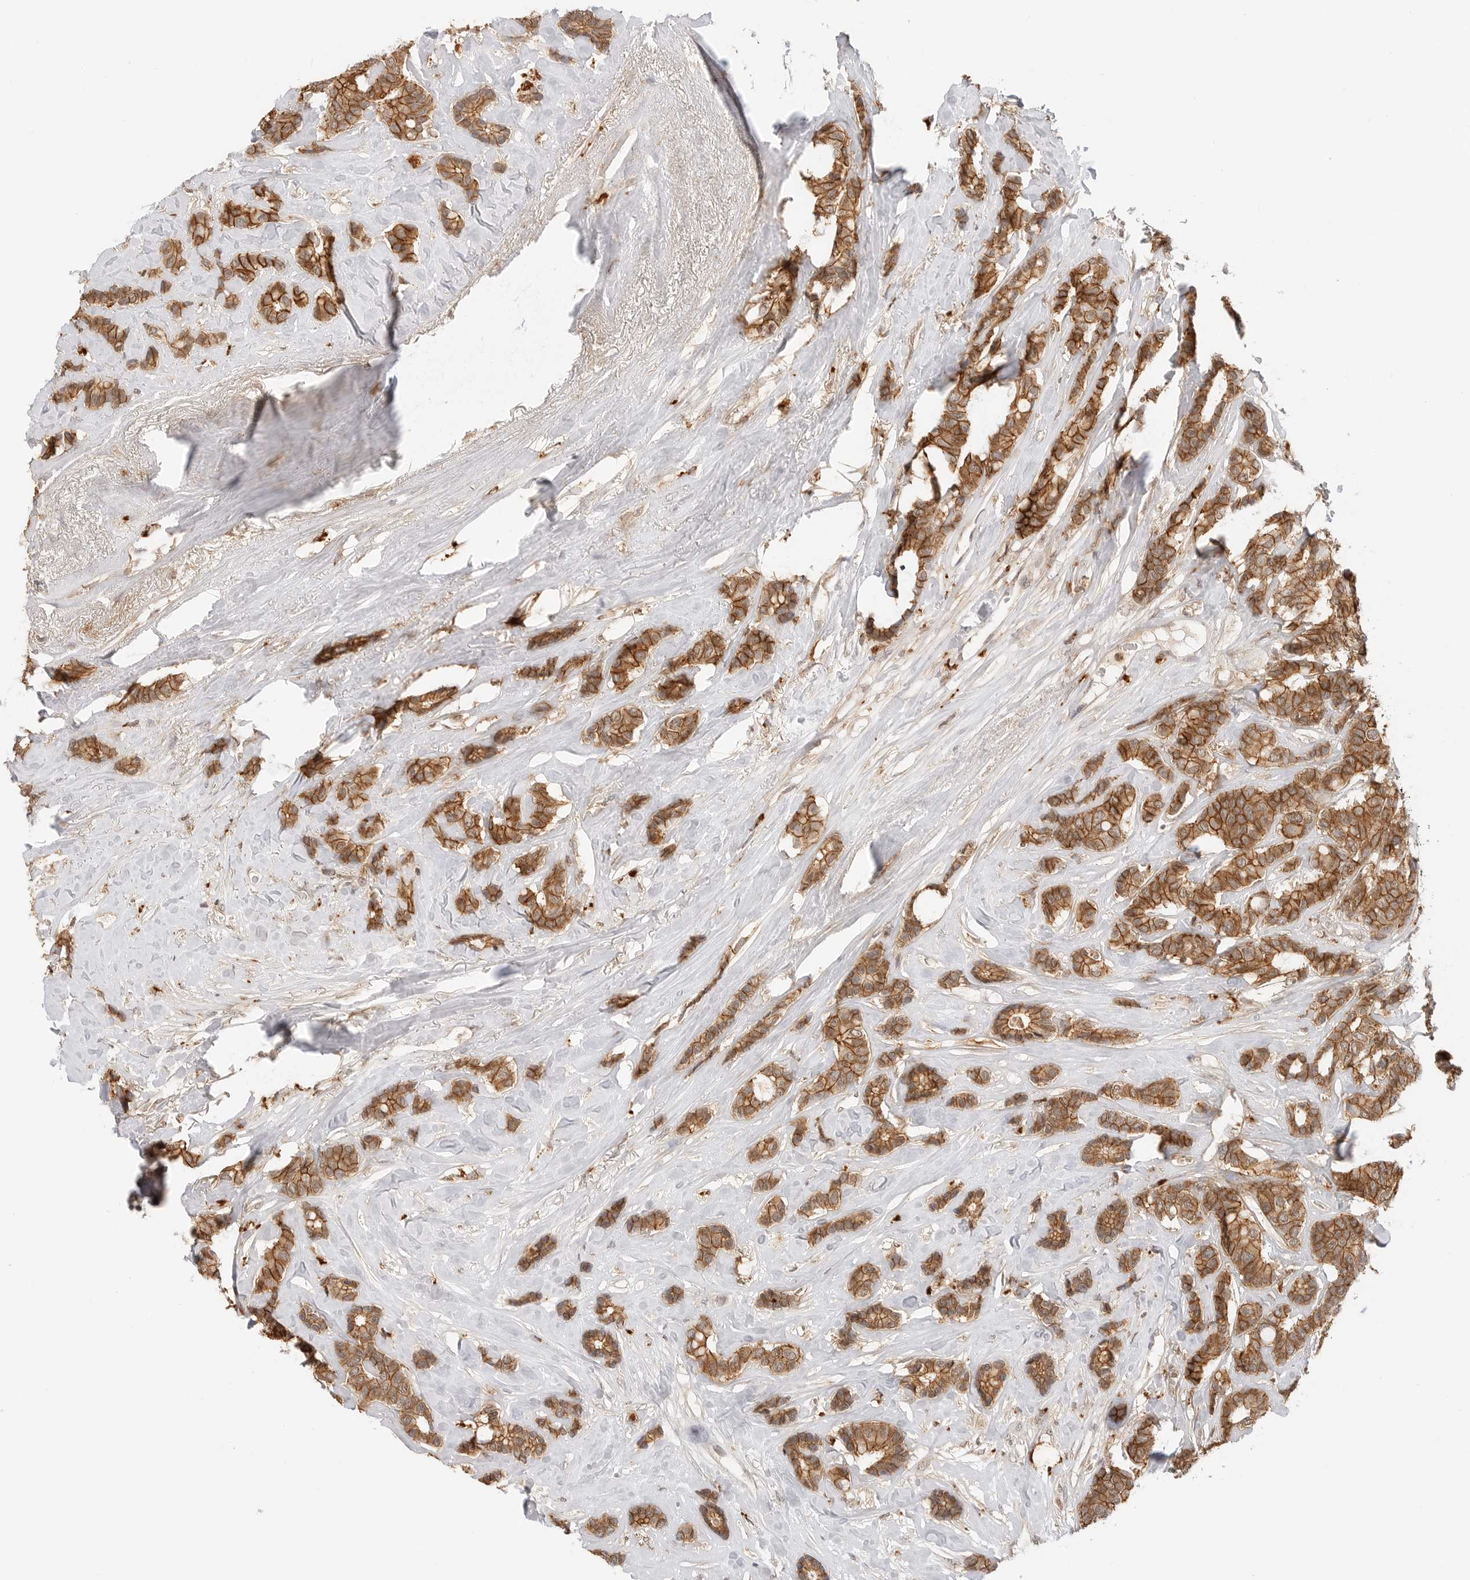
{"staining": {"intensity": "strong", "quantity": ">75%", "location": "cytoplasmic/membranous"}, "tissue": "breast cancer", "cell_type": "Tumor cells", "image_type": "cancer", "snomed": [{"axis": "morphology", "description": "Duct carcinoma"}, {"axis": "topography", "description": "Breast"}], "caption": "Breast invasive ductal carcinoma stained with DAB (3,3'-diaminobenzidine) immunohistochemistry exhibits high levels of strong cytoplasmic/membranous expression in approximately >75% of tumor cells. (Stains: DAB (3,3'-diaminobenzidine) in brown, nuclei in blue, Microscopy: brightfield microscopy at high magnification).", "gene": "EPHA1", "patient": {"sex": "female", "age": 87}}